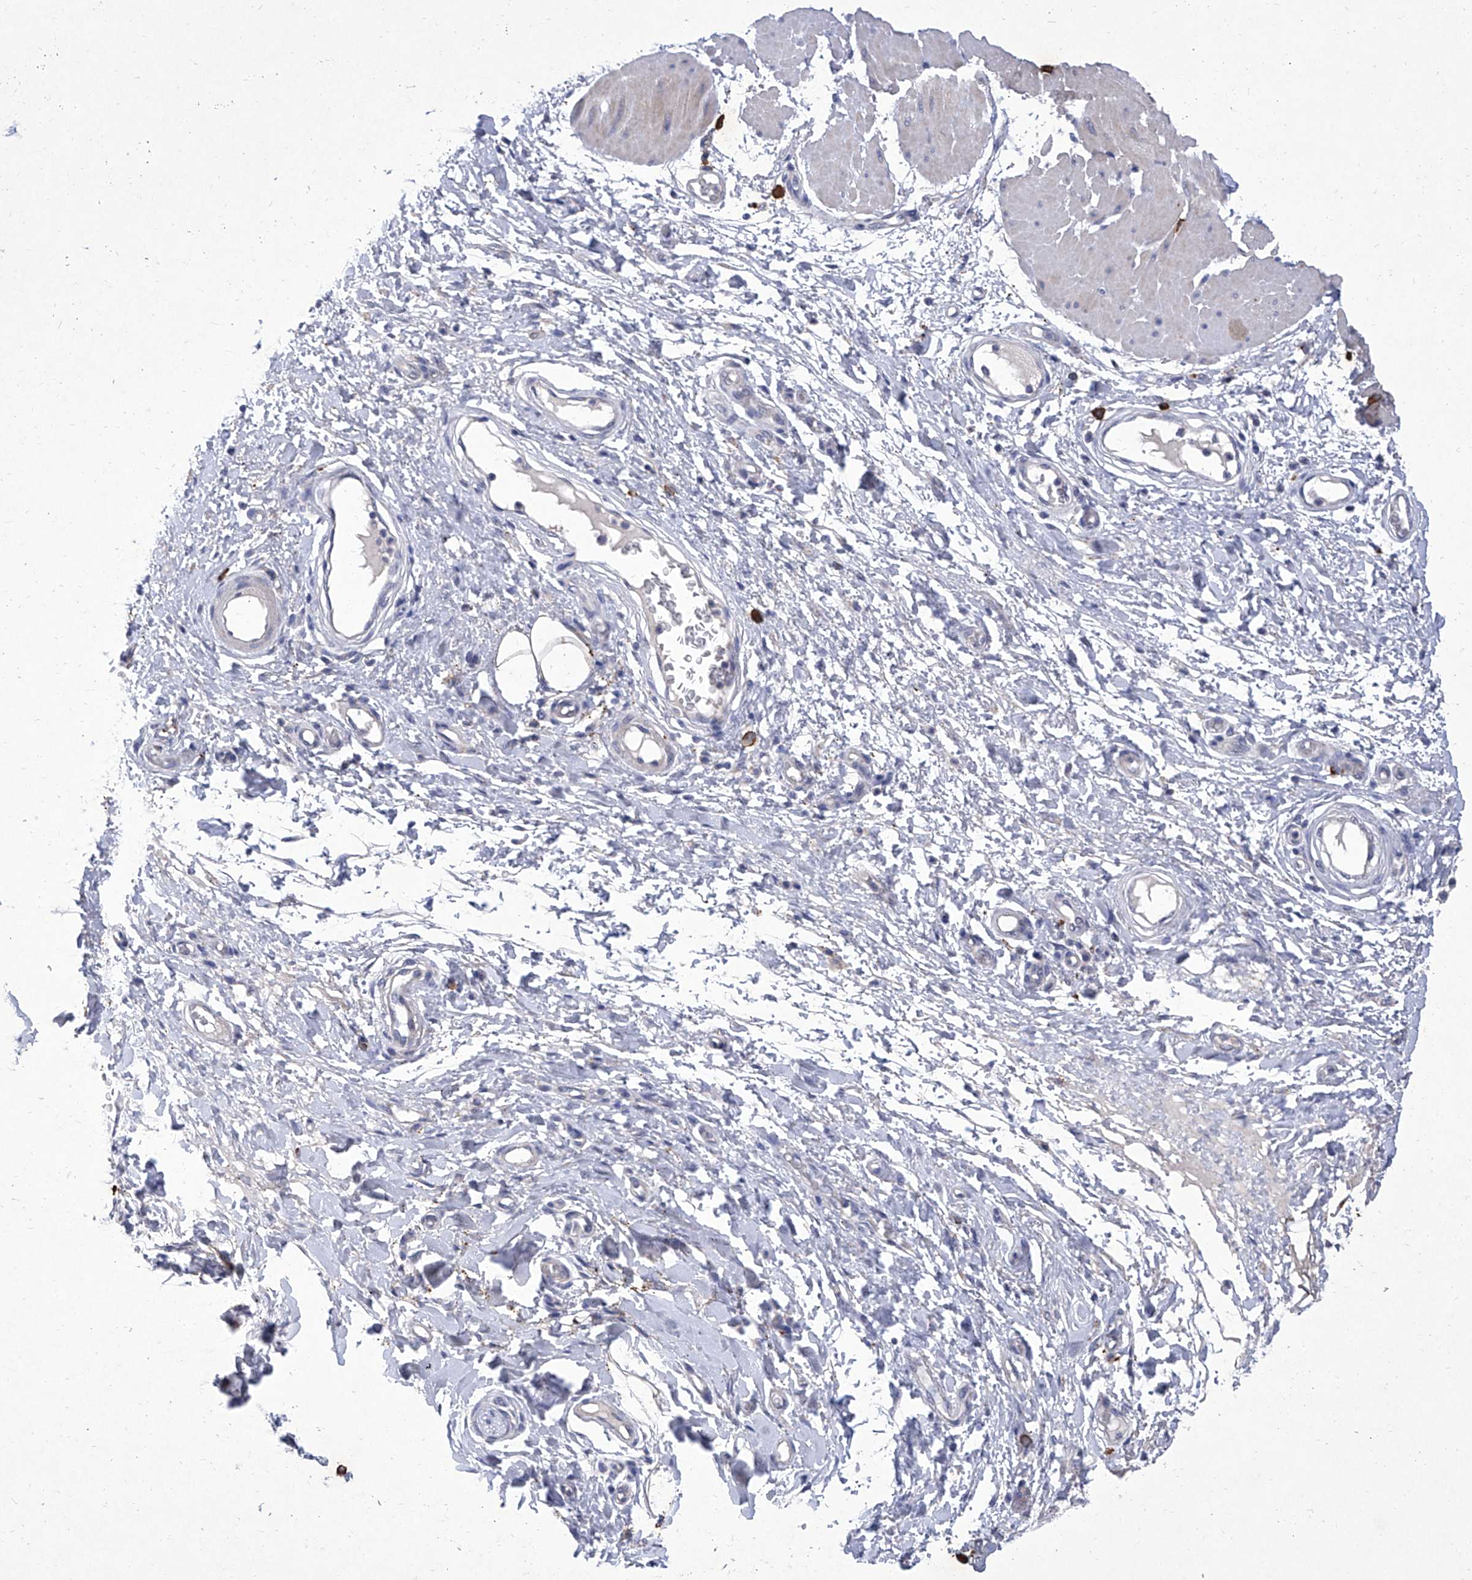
{"staining": {"intensity": "negative", "quantity": "none", "location": "none"}, "tissue": "adipose tissue", "cell_type": "Adipocytes", "image_type": "normal", "snomed": [{"axis": "morphology", "description": "Normal tissue, NOS"}, {"axis": "morphology", "description": "Adenocarcinoma, NOS"}, {"axis": "topography", "description": "Esophagus"}, {"axis": "topography", "description": "Stomach, upper"}, {"axis": "topography", "description": "Peripheral nerve tissue"}], "caption": "Immunohistochemical staining of normal human adipose tissue demonstrates no significant staining in adipocytes. Brightfield microscopy of immunohistochemistry stained with DAB (3,3'-diaminobenzidine) (brown) and hematoxylin (blue), captured at high magnification.", "gene": "IFNL2", "patient": {"sex": "male", "age": 62}}